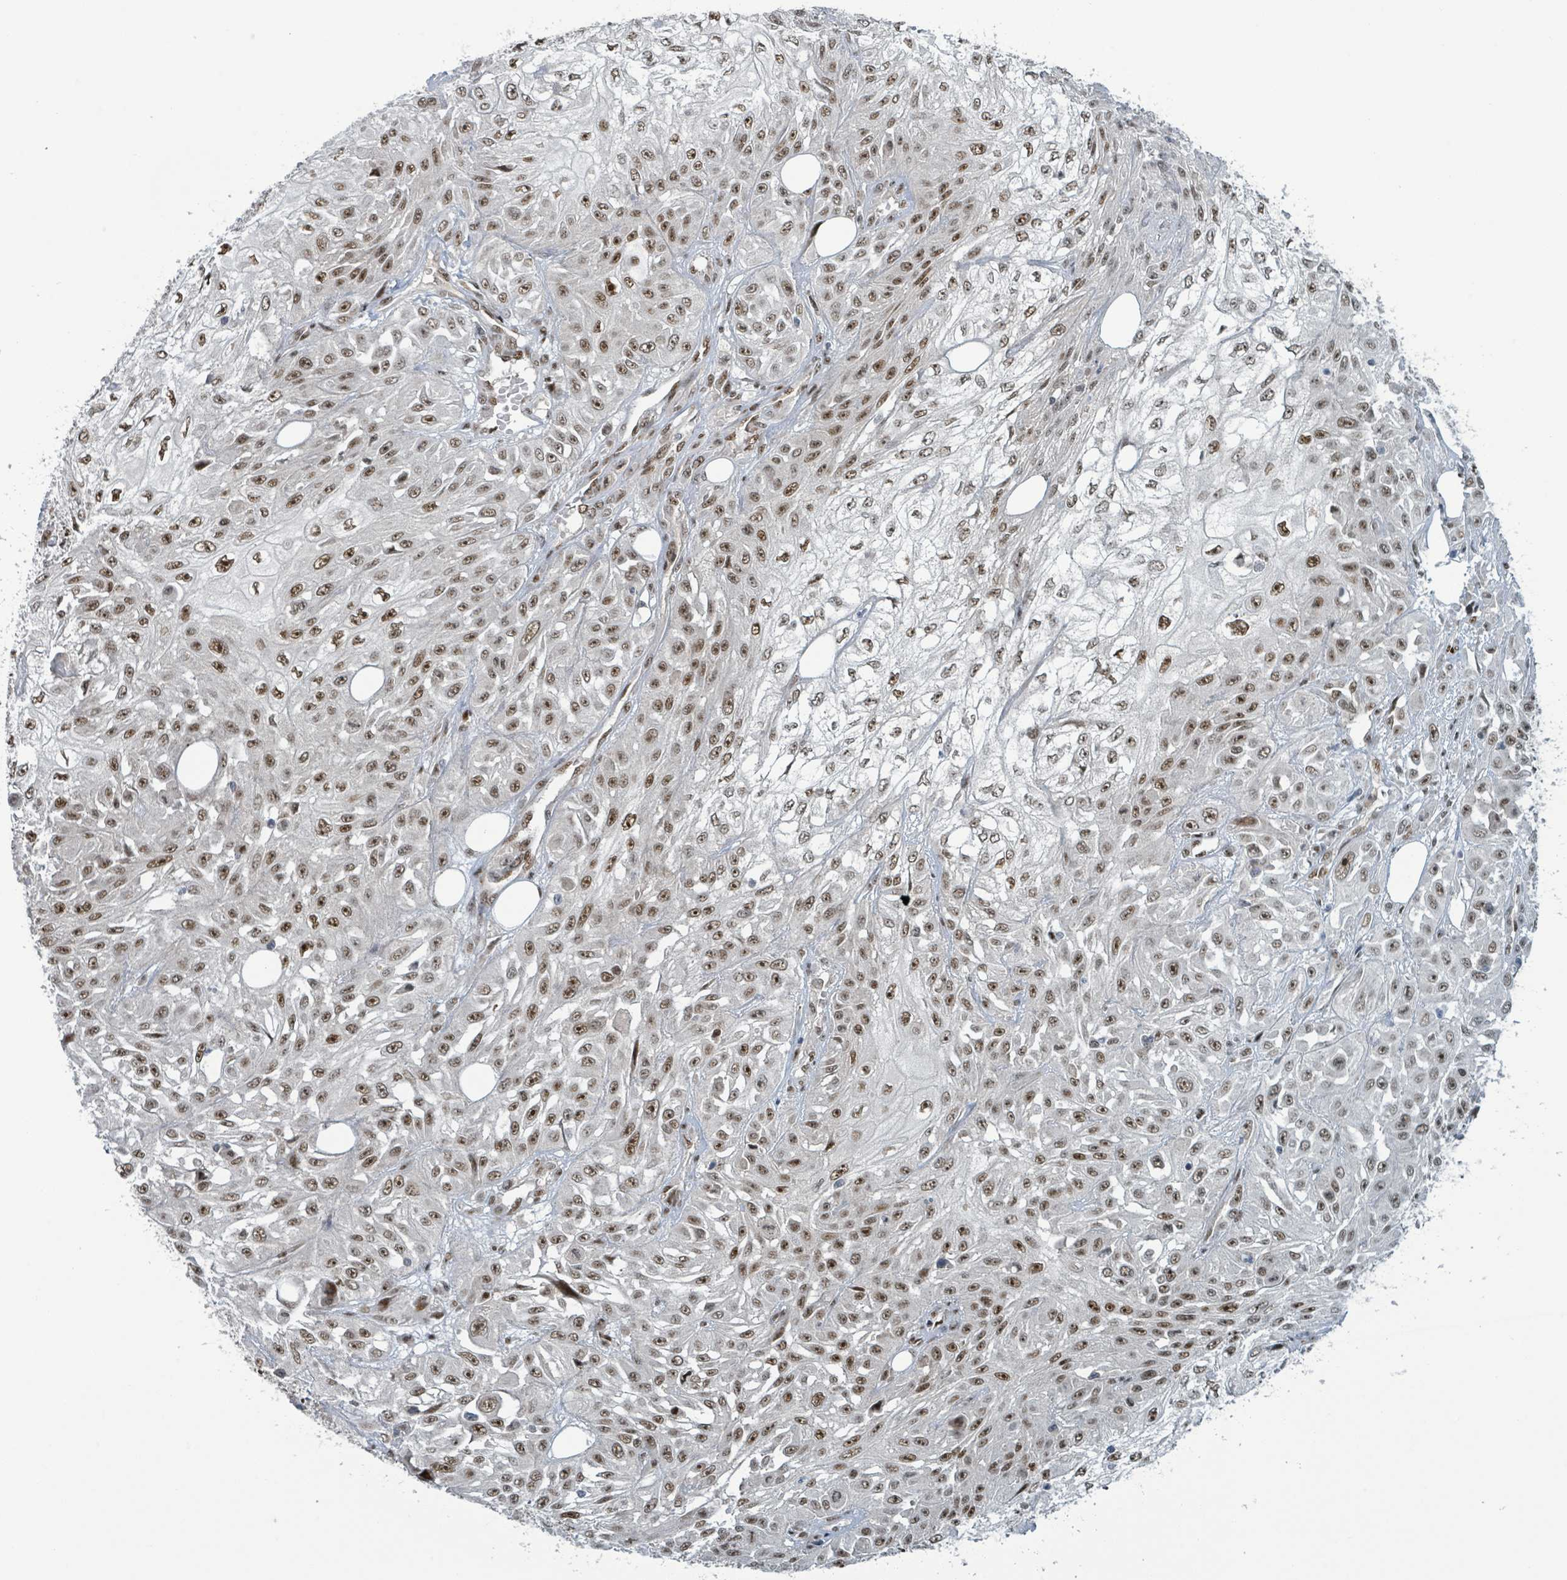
{"staining": {"intensity": "moderate", "quantity": ">75%", "location": "nuclear"}, "tissue": "skin cancer", "cell_type": "Tumor cells", "image_type": "cancer", "snomed": [{"axis": "morphology", "description": "Squamous cell carcinoma, NOS"}, {"axis": "morphology", "description": "Squamous cell carcinoma, metastatic, NOS"}, {"axis": "topography", "description": "Skin"}, {"axis": "topography", "description": "Lymph node"}], "caption": "About >75% of tumor cells in metastatic squamous cell carcinoma (skin) show moderate nuclear protein positivity as visualized by brown immunohistochemical staining.", "gene": "KLF3", "patient": {"sex": "male", "age": 75}}